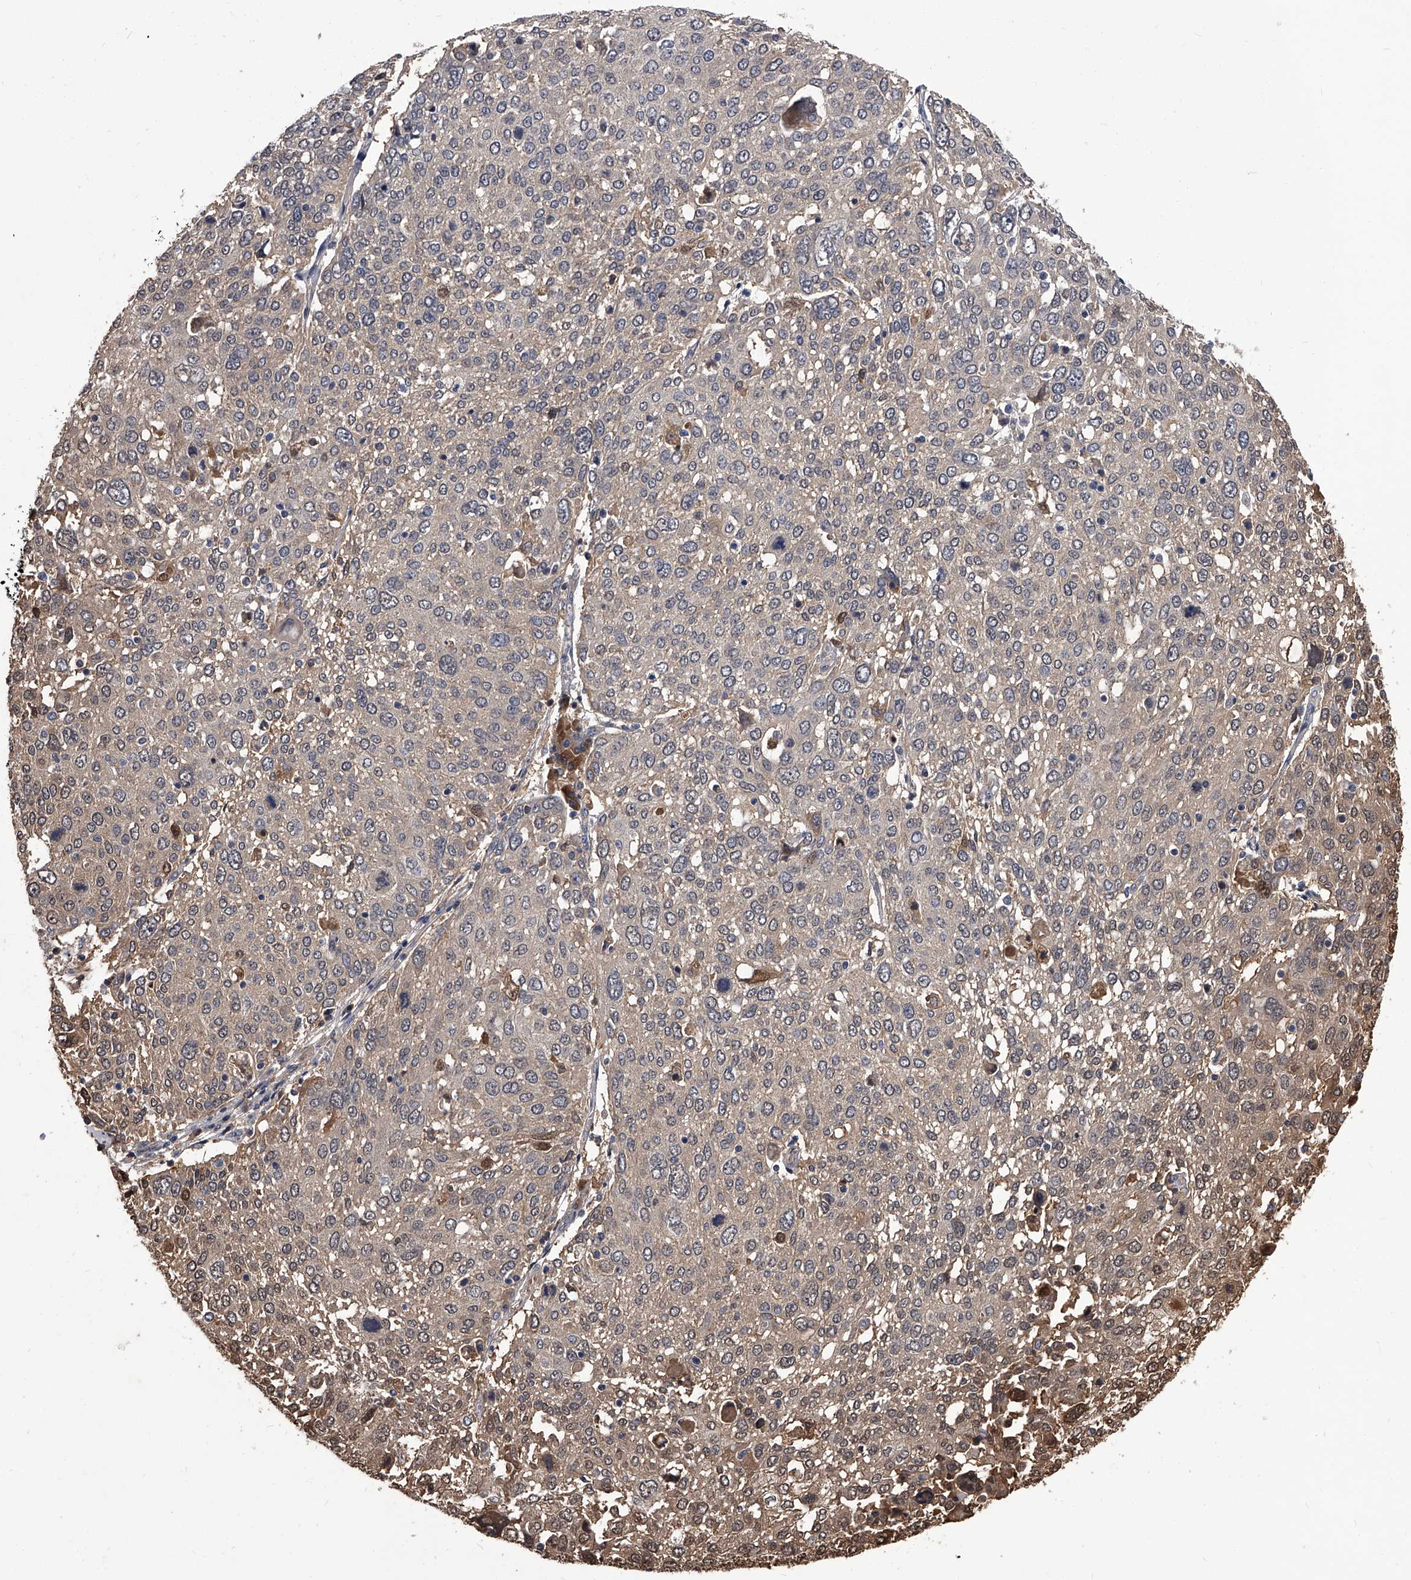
{"staining": {"intensity": "negative", "quantity": "none", "location": "none"}, "tissue": "lung cancer", "cell_type": "Tumor cells", "image_type": "cancer", "snomed": [{"axis": "morphology", "description": "Squamous cell carcinoma, NOS"}, {"axis": "topography", "description": "Lung"}], "caption": "Protein analysis of squamous cell carcinoma (lung) shows no significant positivity in tumor cells.", "gene": "SLC18B1", "patient": {"sex": "male", "age": 65}}